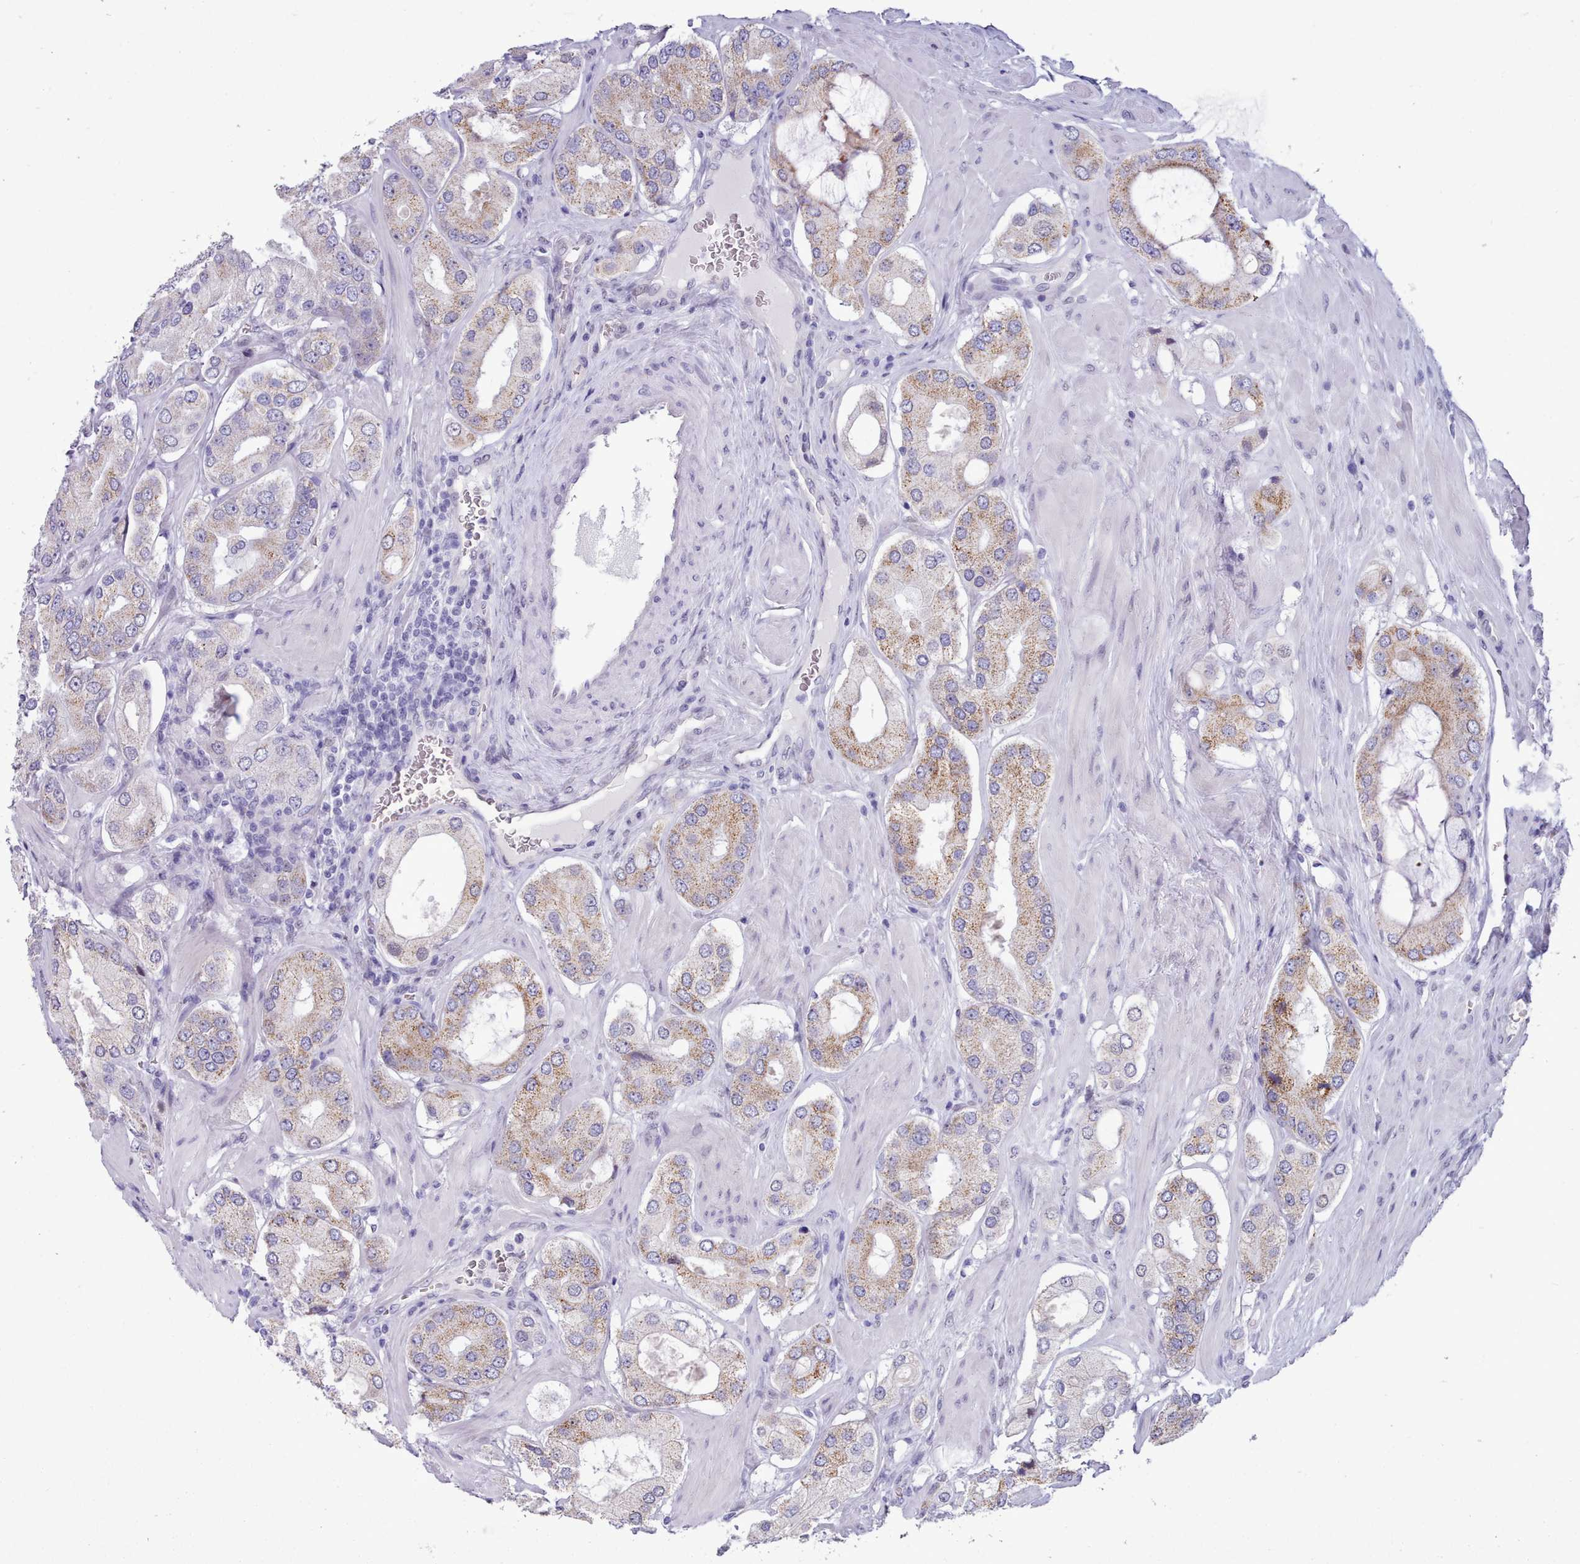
{"staining": {"intensity": "moderate", "quantity": "25%-75%", "location": "cytoplasmic/membranous"}, "tissue": "prostate cancer", "cell_type": "Tumor cells", "image_type": "cancer", "snomed": [{"axis": "morphology", "description": "Adenocarcinoma, Low grade"}, {"axis": "topography", "description": "Prostate"}], "caption": "DAB immunohistochemical staining of prostate cancer (adenocarcinoma (low-grade)) reveals moderate cytoplasmic/membranous protein staining in approximately 25%-75% of tumor cells. The staining was performed using DAB (3,3'-diaminobenzidine) to visualize the protein expression in brown, while the nuclei were stained in blue with hematoxylin (Magnification: 20x).", "gene": "TMEM253", "patient": {"sex": "male", "age": 42}}